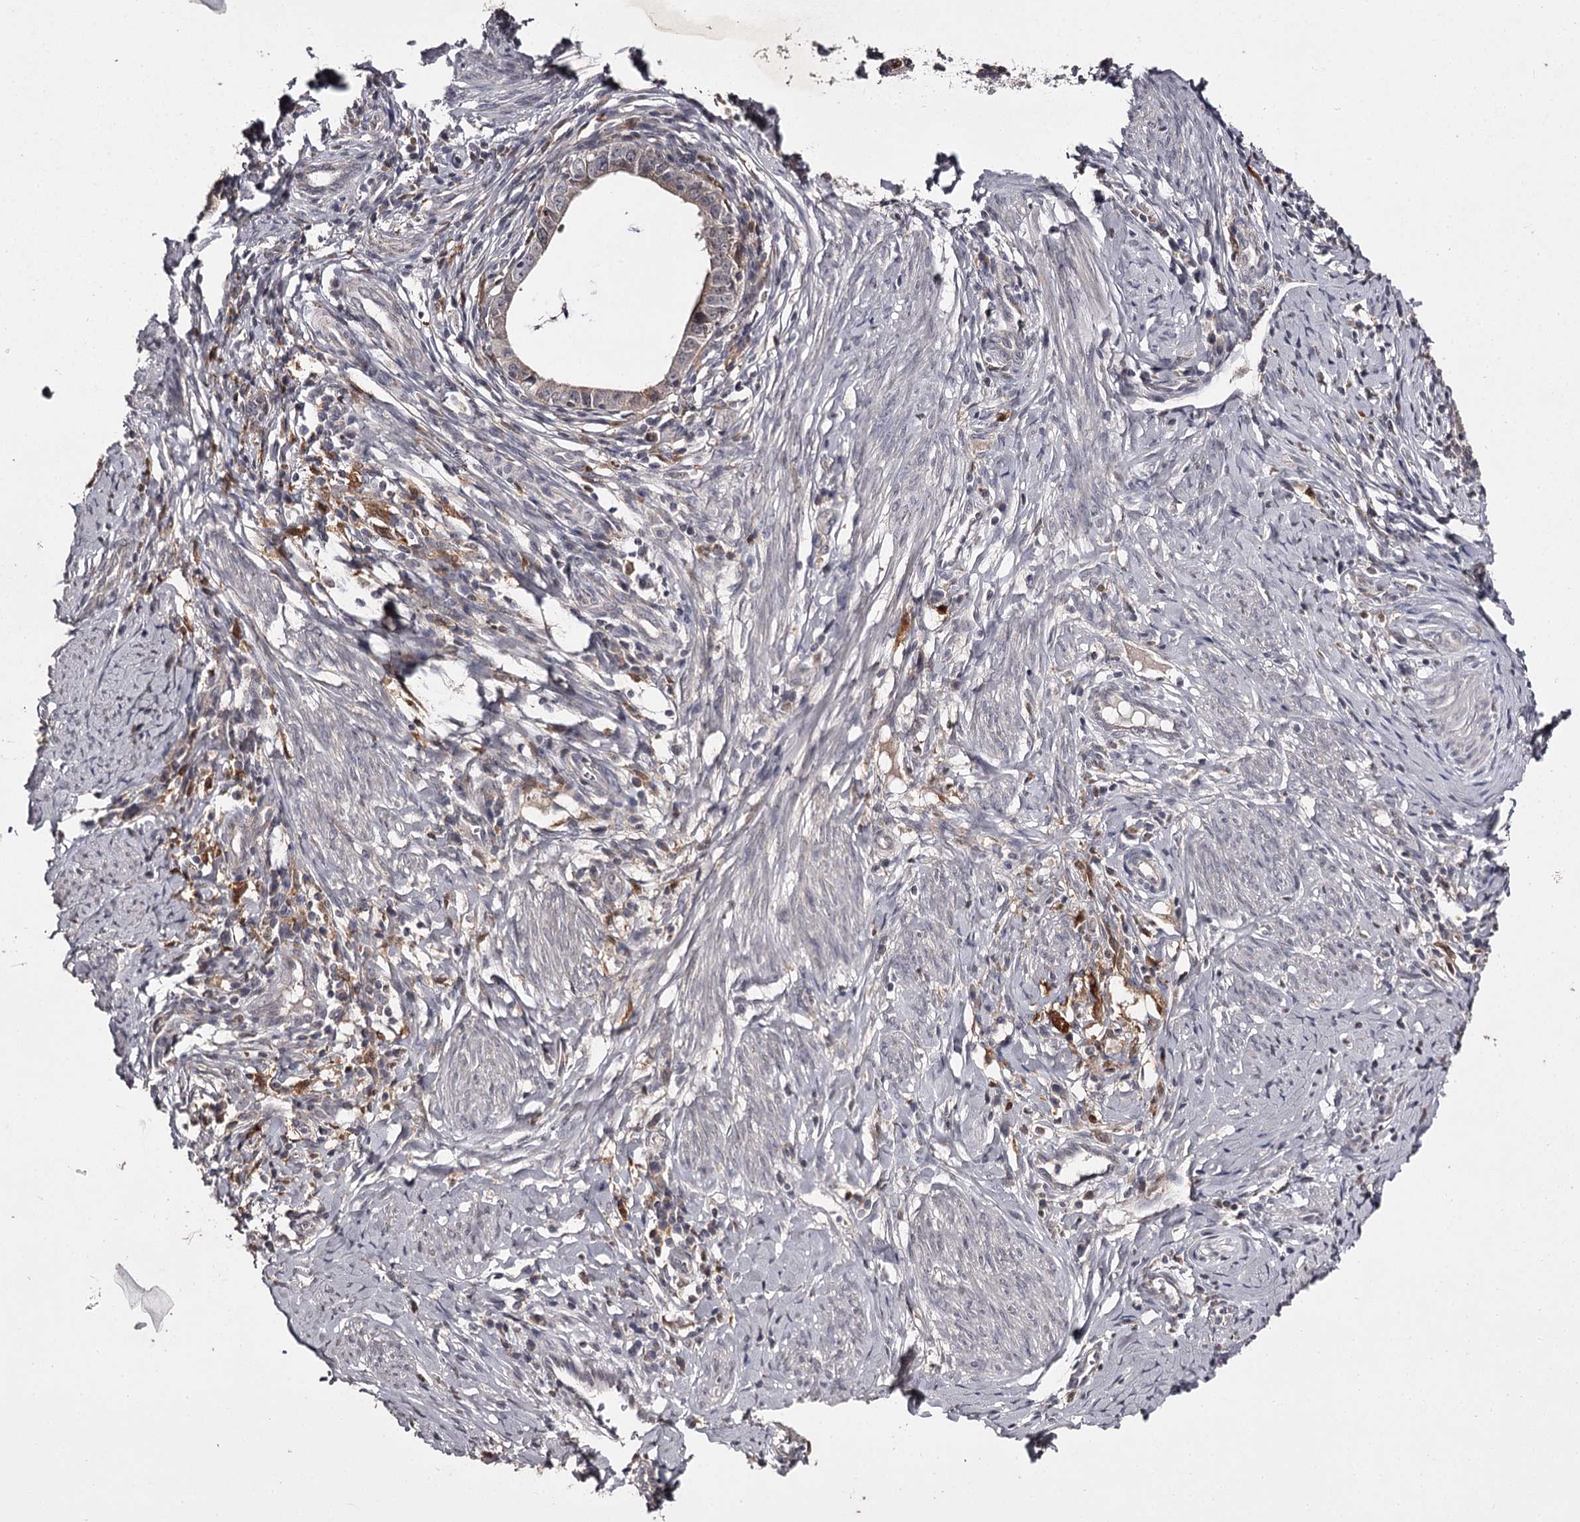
{"staining": {"intensity": "moderate", "quantity": "25%-75%", "location": "cytoplasmic/membranous"}, "tissue": "cervical cancer", "cell_type": "Tumor cells", "image_type": "cancer", "snomed": [{"axis": "morphology", "description": "Adenocarcinoma, NOS"}, {"axis": "topography", "description": "Cervix"}], "caption": "Human cervical cancer stained with a brown dye exhibits moderate cytoplasmic/membranous positive expression in approximately 25%-75% of tumor cells.", "gene": "SLC32A1", "patient": {"sex": "female", "age": 36}}